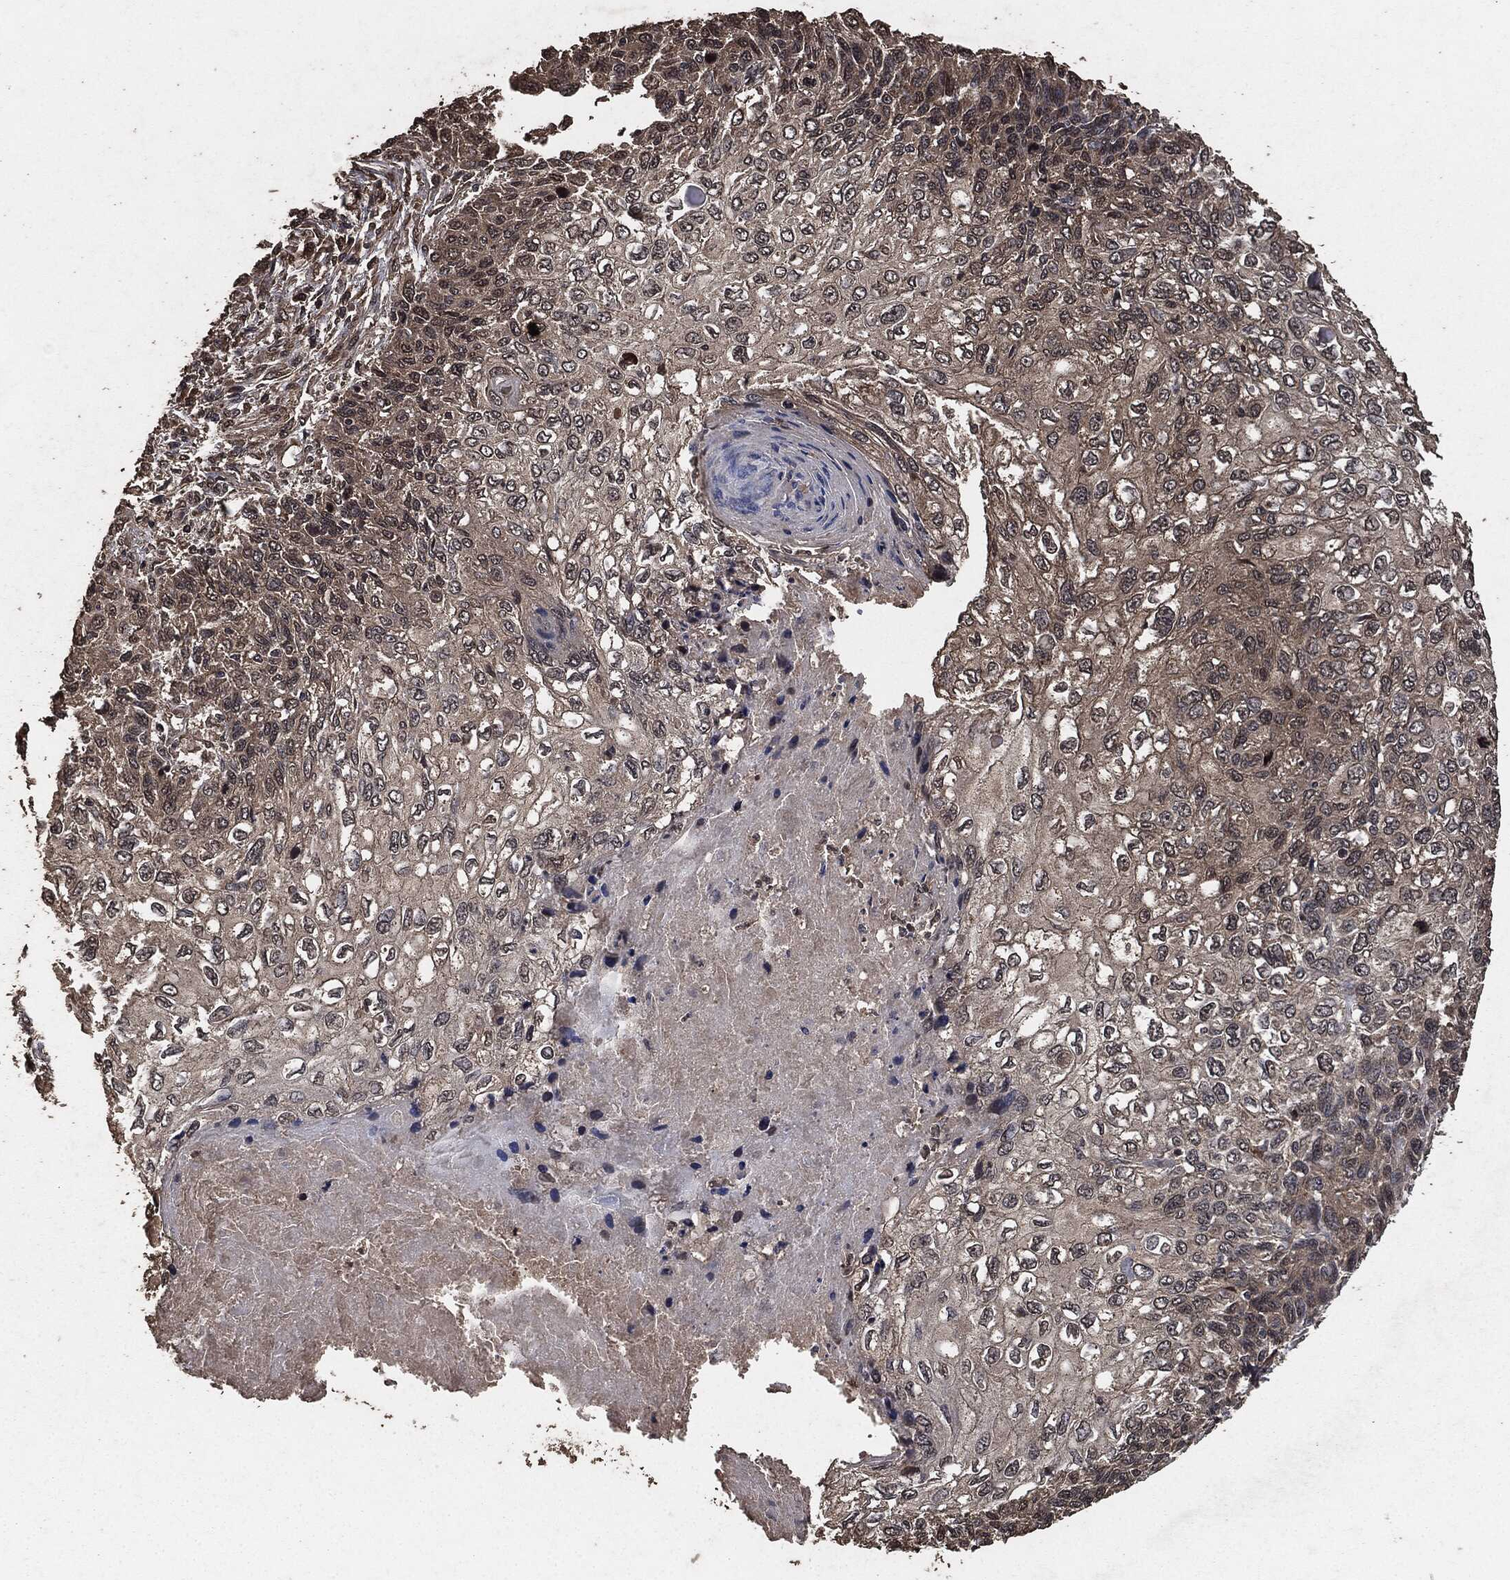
{"staining": {"intensity": "weak", "quantity": "25%-75%", "location": "cytoplasmic/membranous"}, "tissue": "skin cancer", "cell_type": "Tumor cells", "image_type": "cancer", "snomed": [{"axis": "morphology", "description": "Squamous cell carcinoma, NOS"}, {"axis": "topography", "description": "Skin"}], "caption": "Immunohistochemical staining of human skin squamous cell carcinoma reveals low levels of weak cytoplasmic/membranous protein positivity in approximately 25%-75% of tumor cells.", "gene": "AKT1S1", "patient": {"sex": "male", "age": 92}}